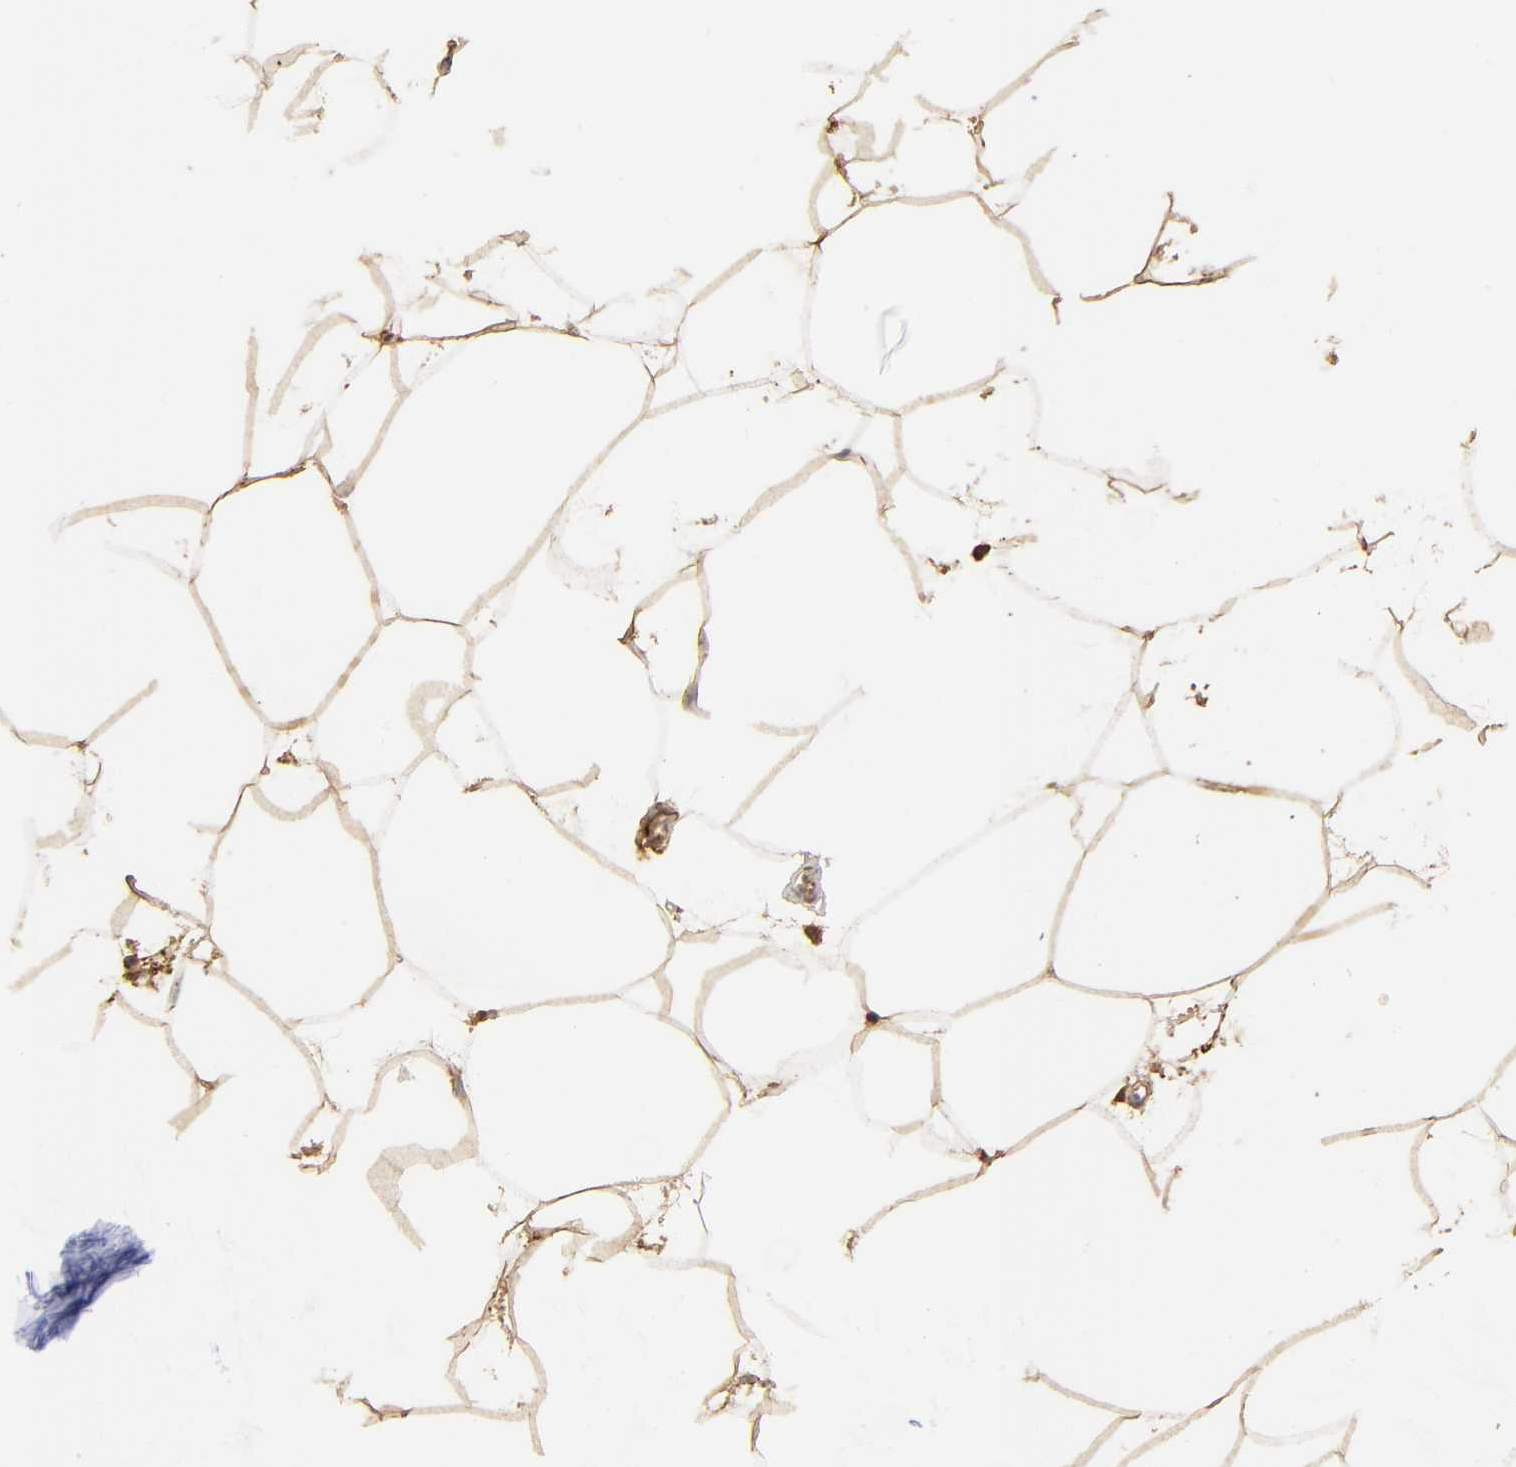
{"staining": {"intensity": "moderate", "quantity": ">75%", "location": "cytoplasmic/membranous"}, "tissue": "adipose tissue", "cell_type": "Adipocytes", "image_type": "normal", "snomed": [{"axis": "morphology", "description": "Normal tissue, NOS"}, {"axis": "morphology", "description": "Duct carcinoma"}, {"axis": "topography", "description": "Breast"}, {"axis": "topography", "description": "Adipose tissue"}], "caption": "The histopathology image shows a brown stain indicating the presence of a protein in the cytoplasmic/membranous of adipocytes in adipose tissue. The staining was performed using DAB to visualize the protein expression in brown, while the nuclei were stained in blue with hematoxylin (Magnification: 20x).", "gene": "CYCS", "patient": {"sex": "female", "age": 37}}